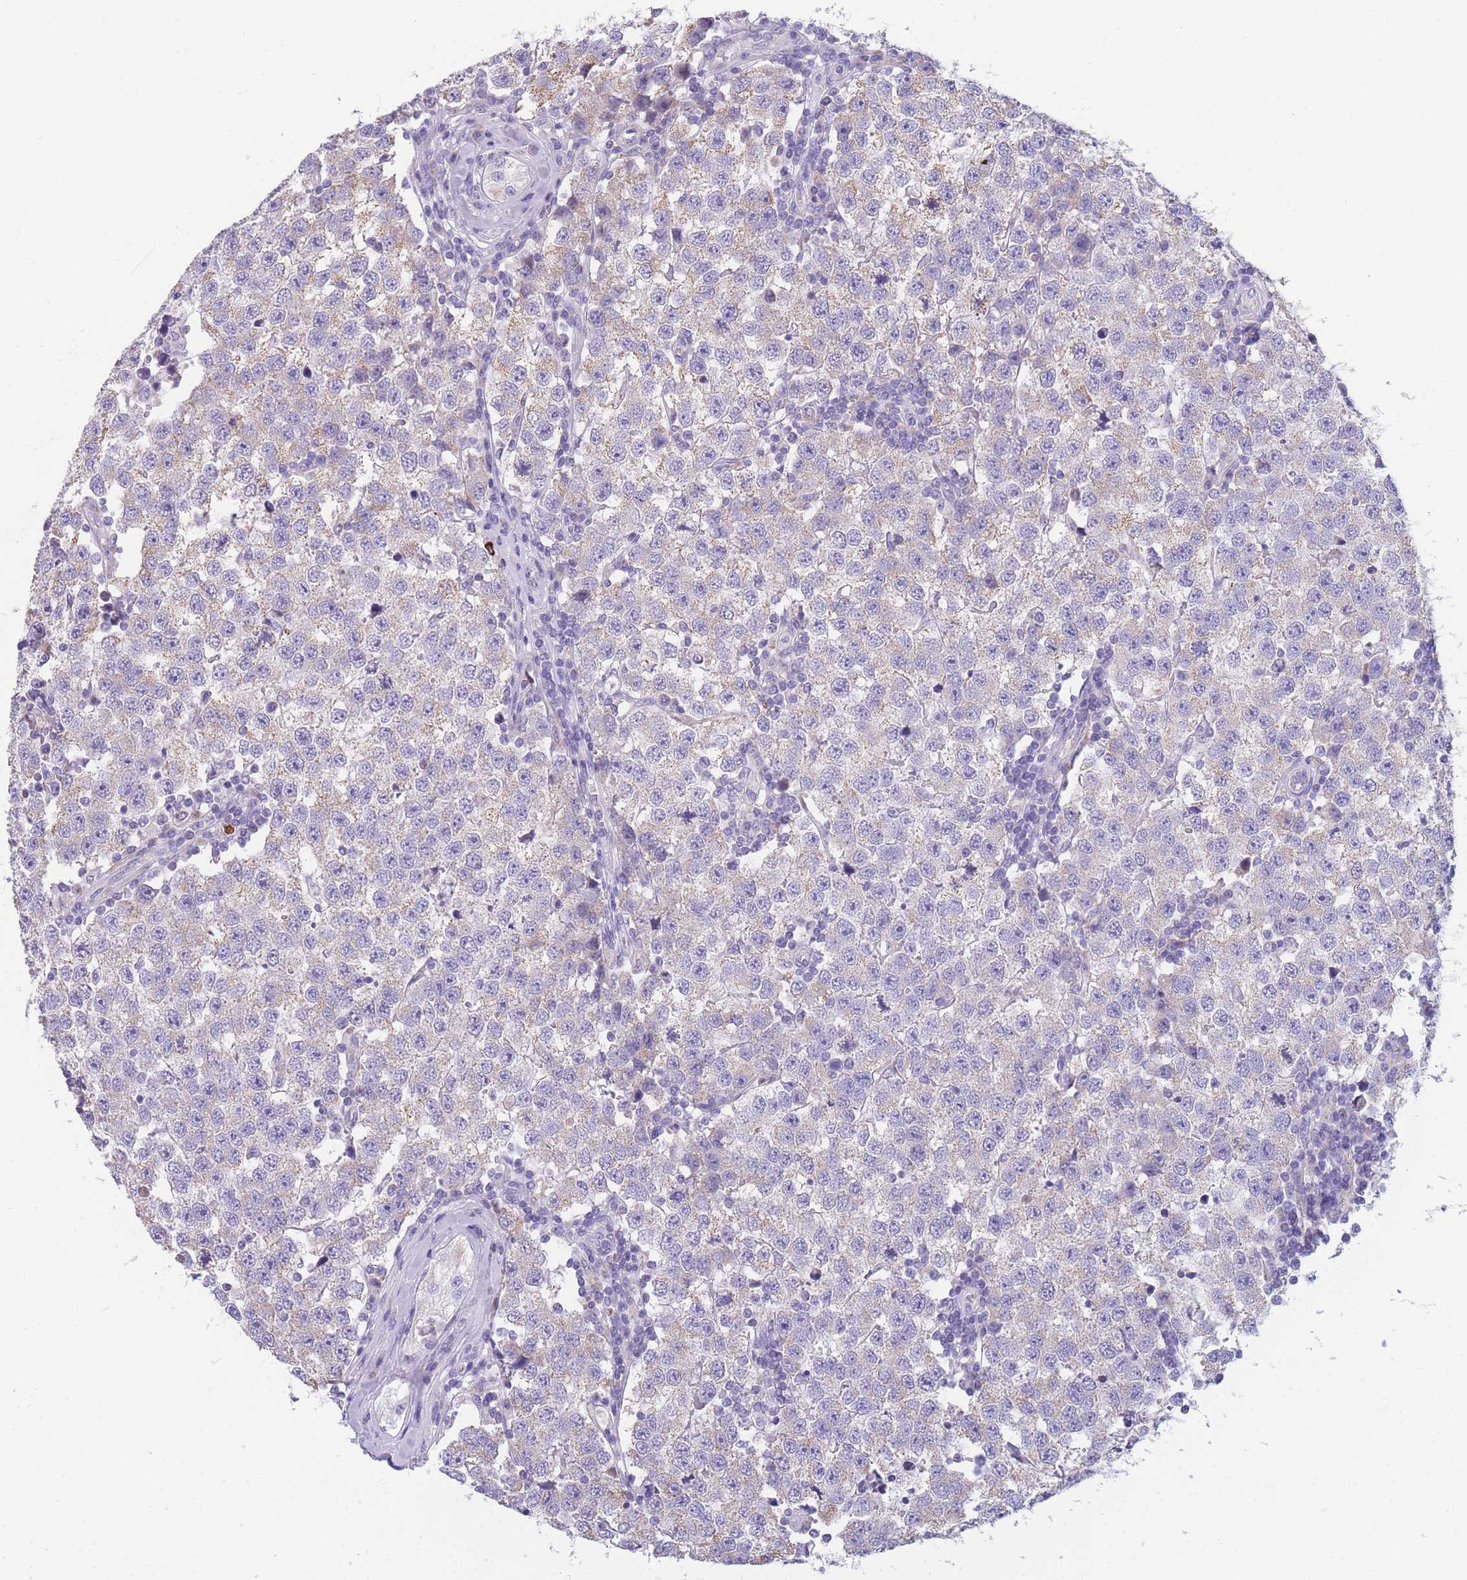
{"staining": {"intensity": "weak", "quantity": "<25%", "location": "cytoplasmic/membranous"}, "tissue": "testis cancer", "cell_type": "Tumor cells", "image_type": "cancer", "snomed": [{"axis": "morphology", "description": "Seminoma, NOS"}, {"axis": "topography", "description": "Testis"}], "caption": "Tumor cells are negative for brown protein staining in testis cancer (seminoma).", "gene": "DHRS11", "patient": {"sex": "male", "age": 34}}